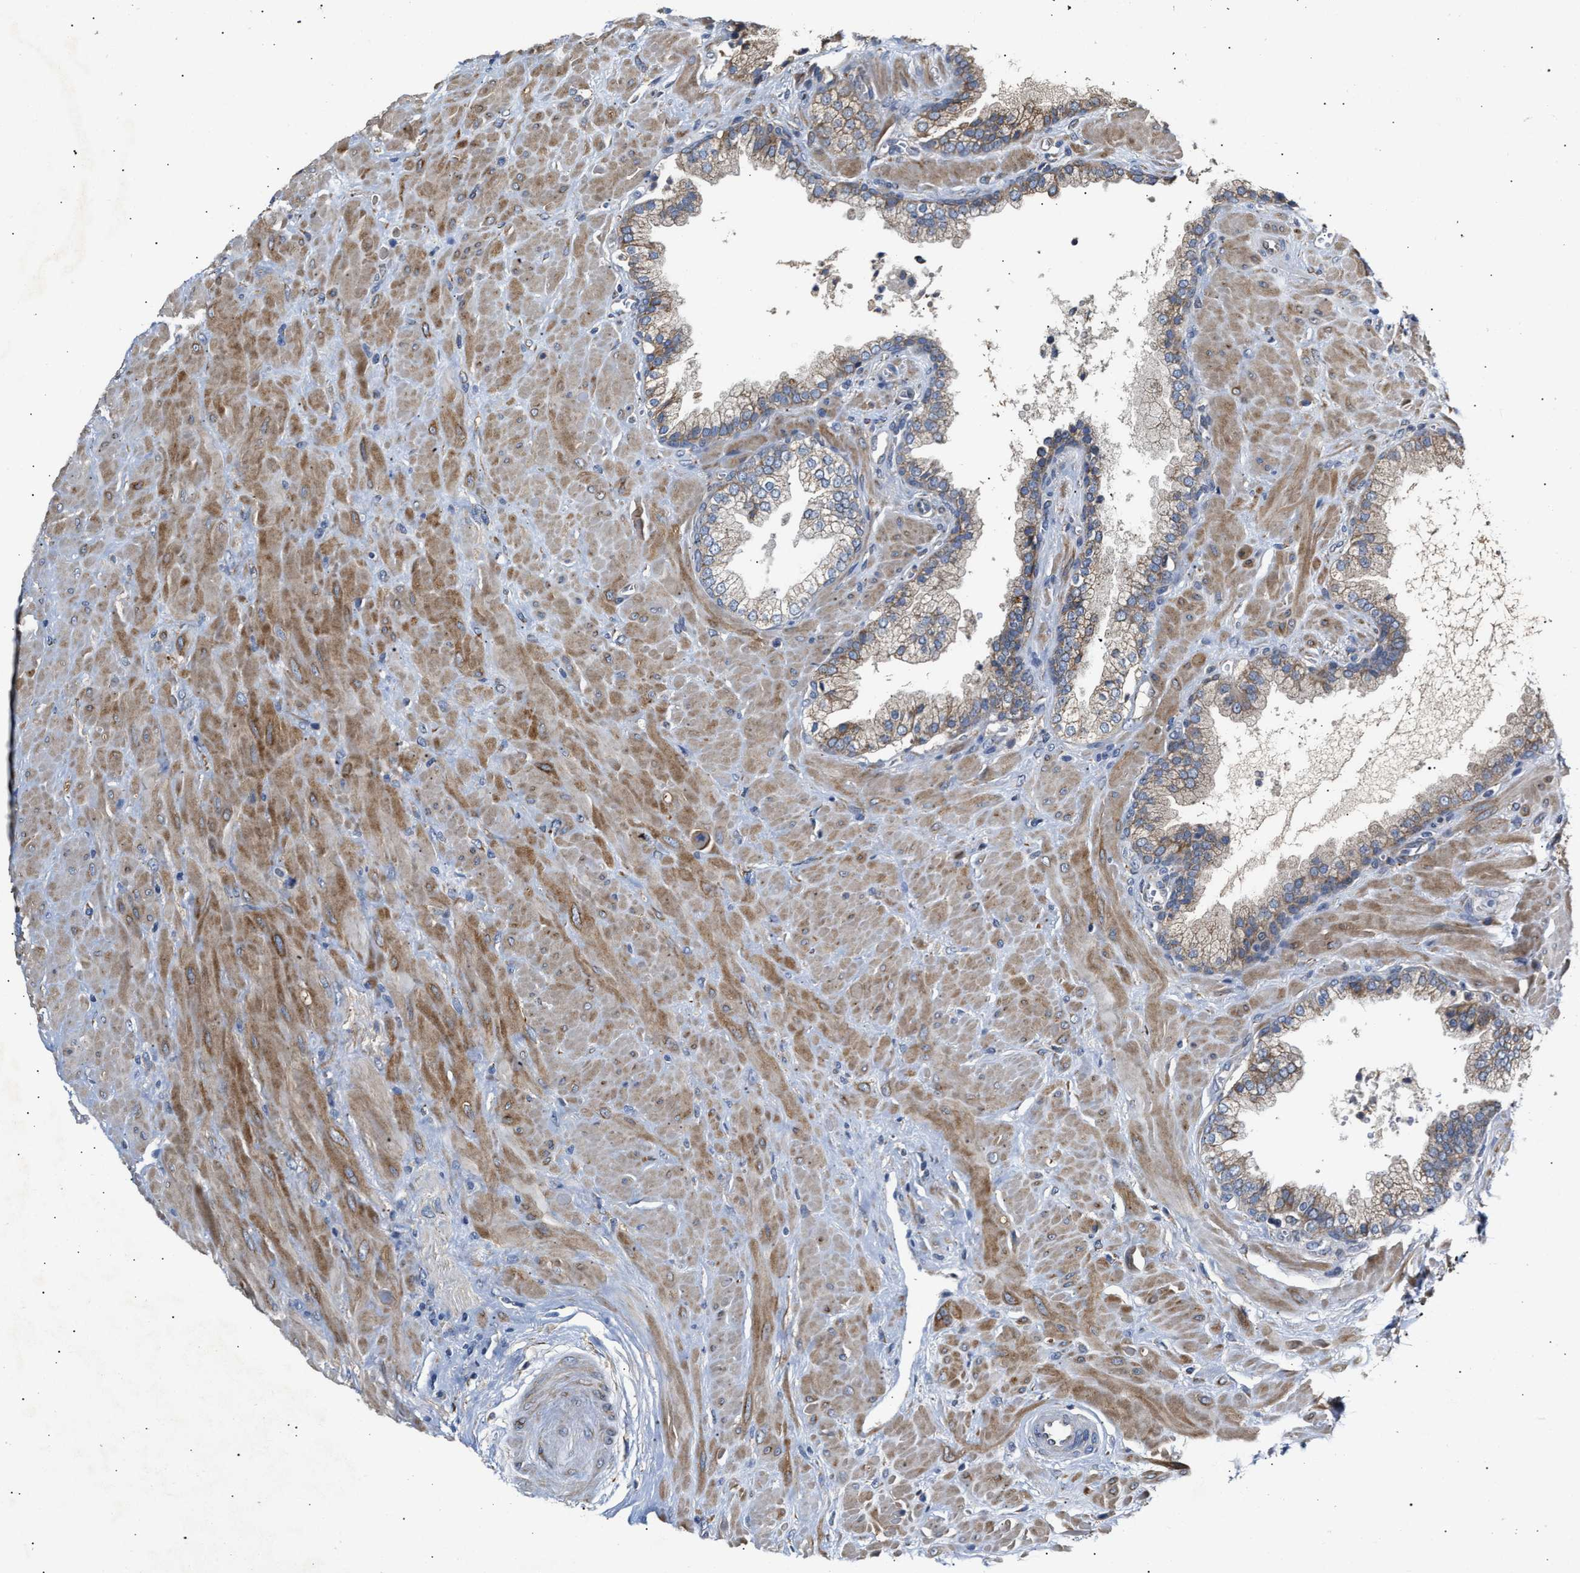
{"staining": {"intensity": "moderate", "quantity": "<25%", "location": "cytoplasmic/membranous"}, "tissue": "prostate cancer", "cell_type": "Tumor cells", "image_type": "cancer", "snomed": [{"axis": "morphology", "description": "Adenocarcinoma, Low grade"}, {"axis": "topography", "description": "Prostate"}], "caption": "The histopathology image exhibits staining of prostate adenocarcinoma (low-grade), revealing moderate cytoplasmic/membranous protein positivity (brown color) within tumor cells.", "gene": "MALSU1", "patient": {"sex": "male", "age": 71}}